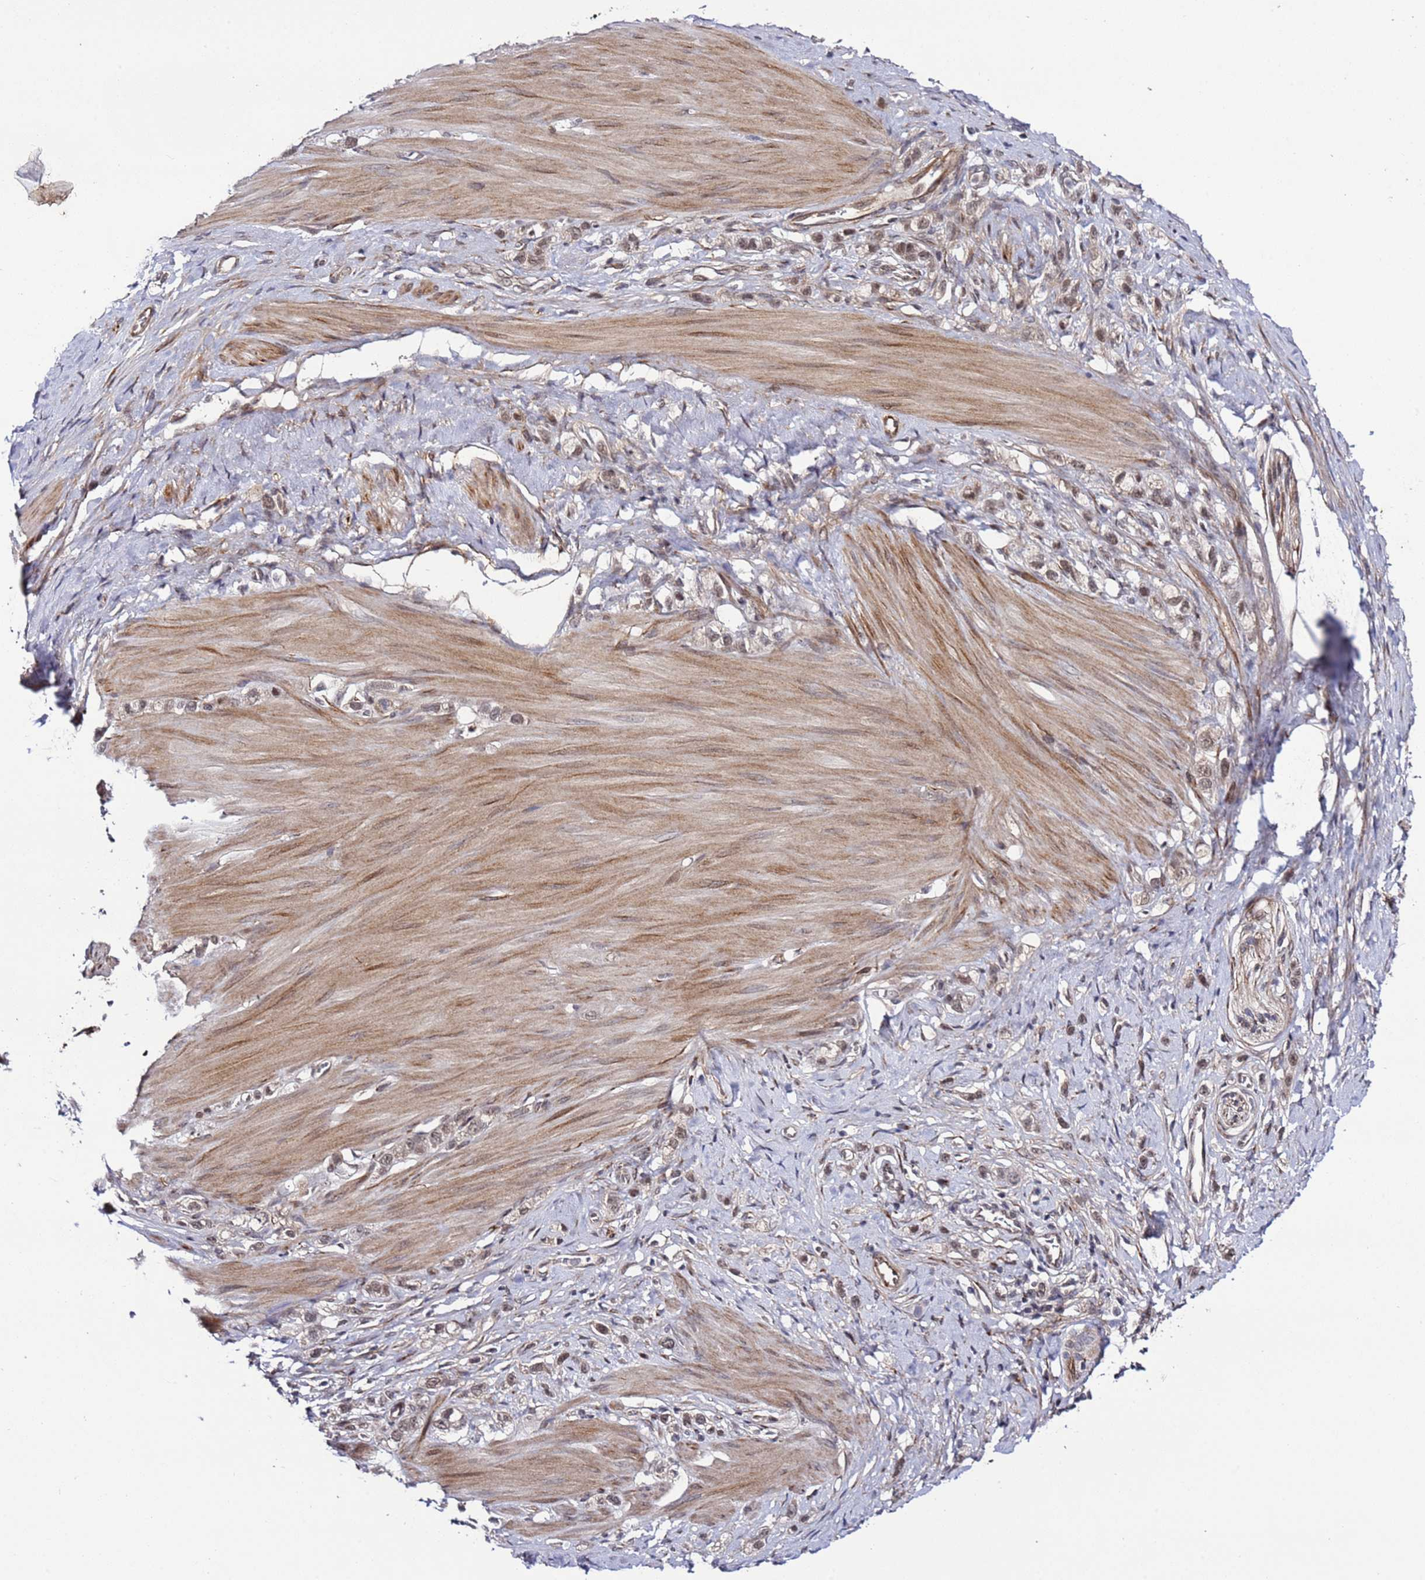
{"staining": {"intensity": "weak", "quantity": ">75%", "location": "nuclear"}, "tissue": "stomach cancer", "cell_type": "Tumor cells", "image_type": "cancer", "snomed": [{"axis": "morphology", "description": "Adenocarcinoma, NOS"}, {"axis": "topography", "description": "Stomach"}], "caption": "Stomach cancer (adenocarcinoma) stained with a brown dye demonstrates weak nuclear positive expression in about >75% of tumor cells.", "gene": "POLR2D", "patient": {"sex": "female", "age": 65}}